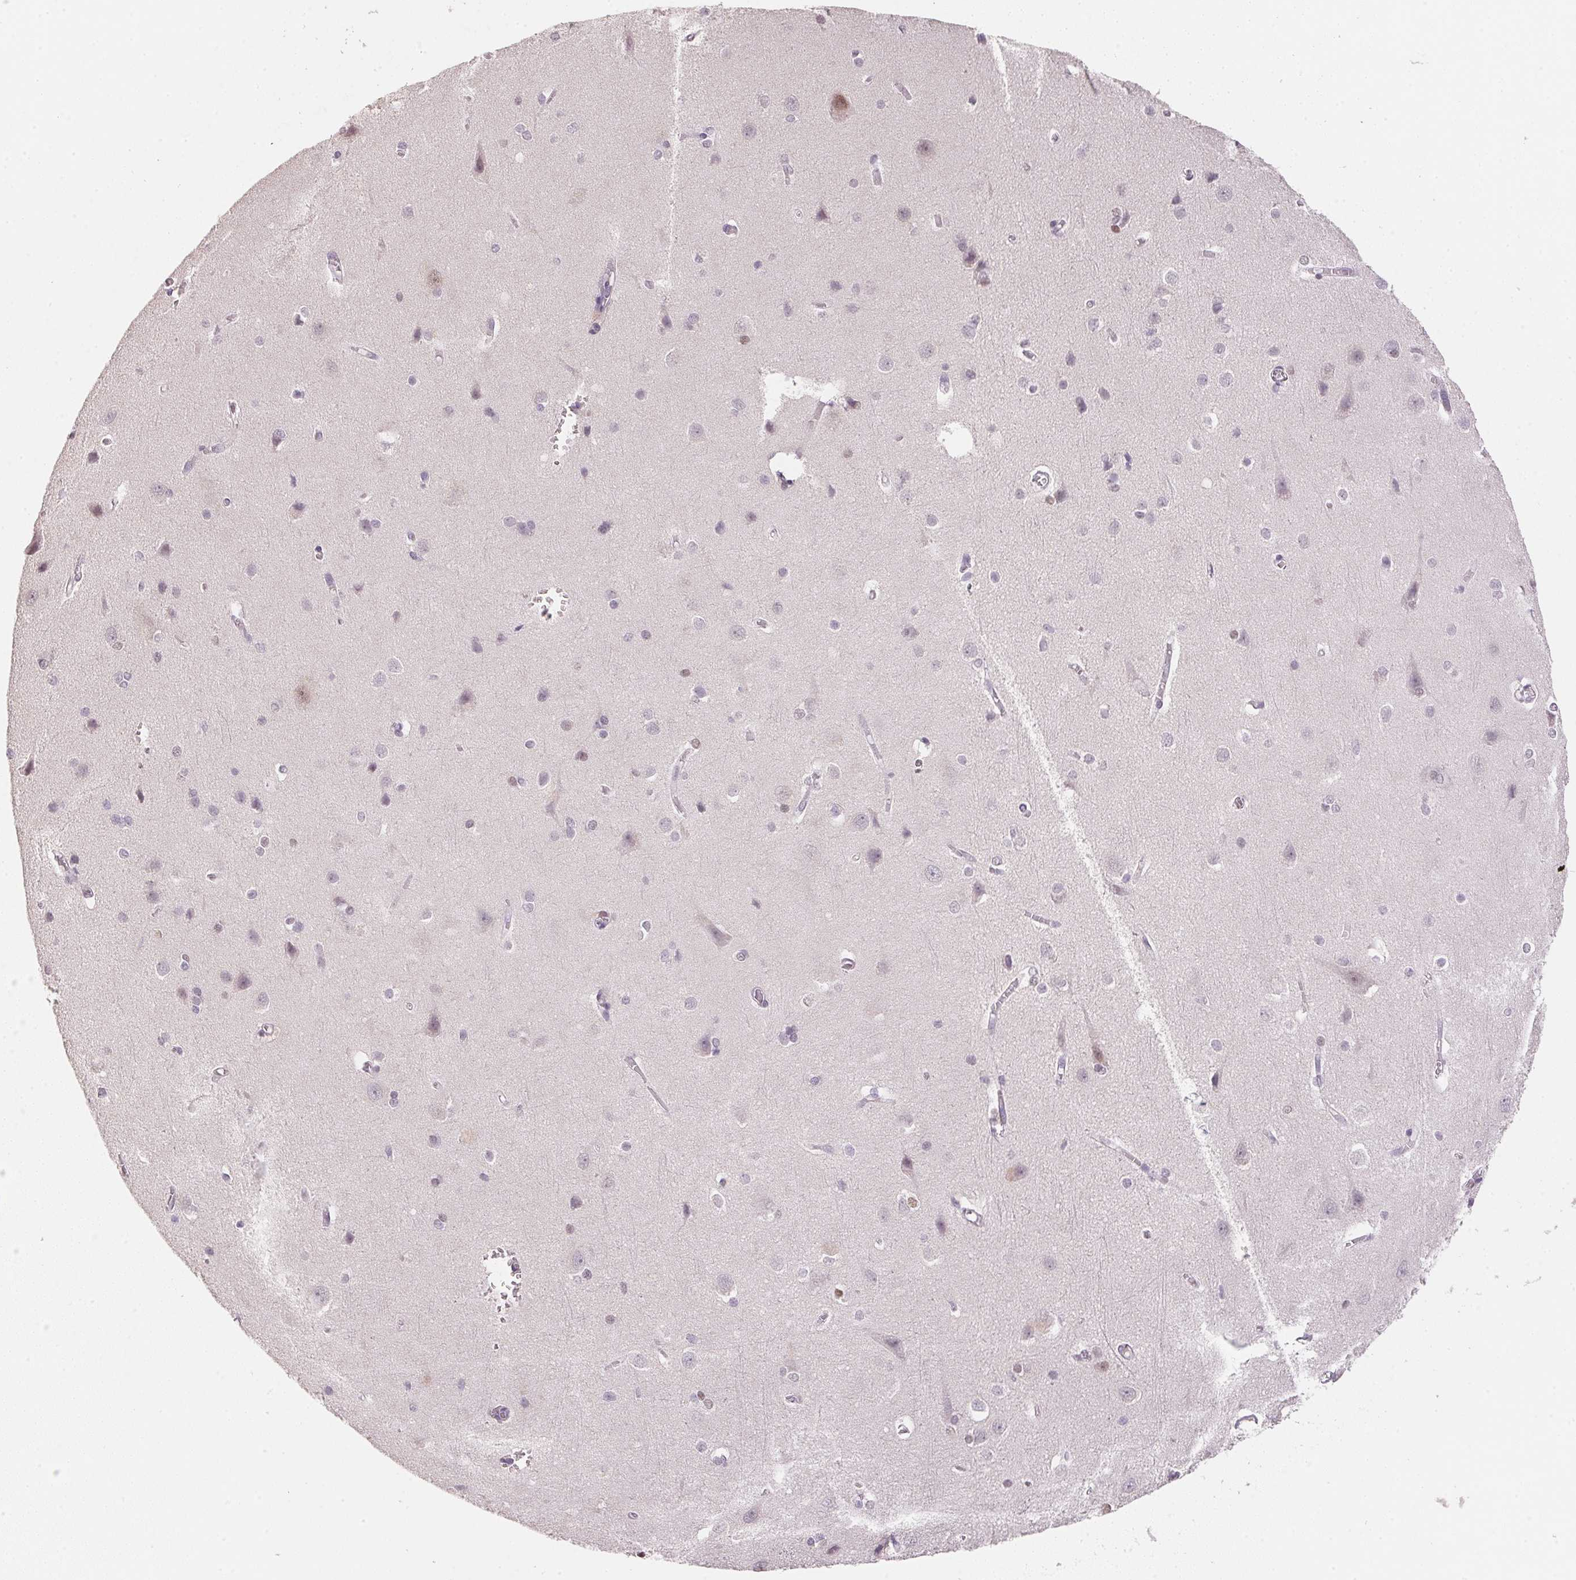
{"staining": {"intensity": "negative", "quantity": "none", "location": "none"}, "tissue": "cerebral cortex", "cell_type": "Endothelial cells", "image_type": "normal", "snomed": [{"axis": "morphology", "description": "Normal tissue, NOS"}, {"axis": "topography", "description": "Cerebral cortex"}], "caption": "A high-resolution image shows IHC staining of benign cerebral cortex, which reveals no significant positivity in endothelial cells. Nuclei are stained in blue.", "gene": "POLR3G", "patient": {"sex": "male", "age": 37}}